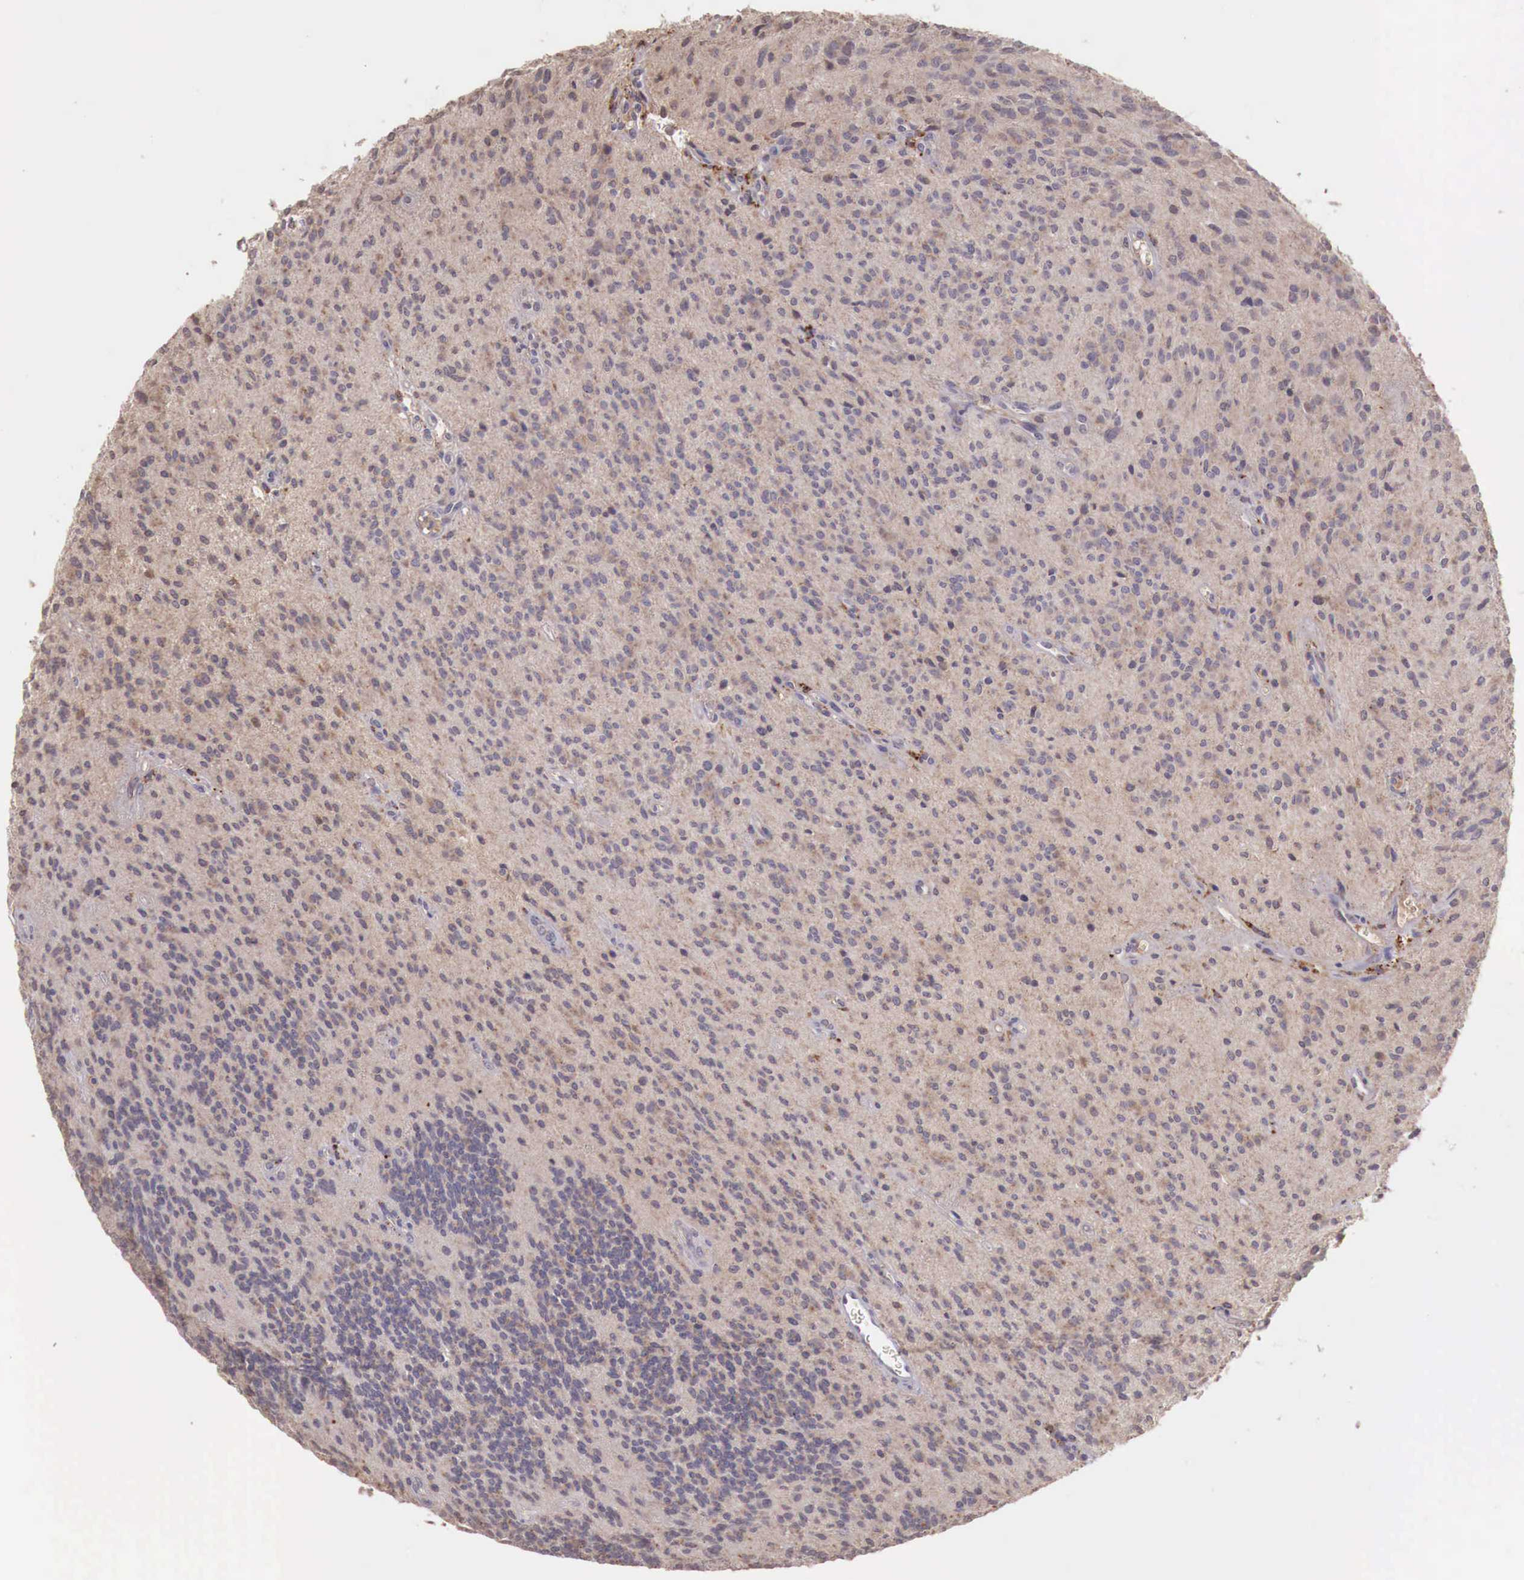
{"staining": {"intensity": "weak", "quantity": "<25%", "location": "cytoplasmic/membranous"}, "tissue": "glioma", "cell_type": "Tumor cells", "image_type": "cancer", "snomed": [{"axis": "morphology", "description": "Glioma, malignant, Low grade"}, {"axis": "topography", "description": "Brain"}], "caption": "This is a micrograph of immunohistochemistry staining of glioma, which shows no expression in tumor cells. Brightfield microscopy of IHC stained with DAB (3,3'-diaminobenzidine) (brown) and hematoxylin (blue), captured at high magnification.", "gene": "CHRDL1", "patient": {"sex": "female", "age": 15}}